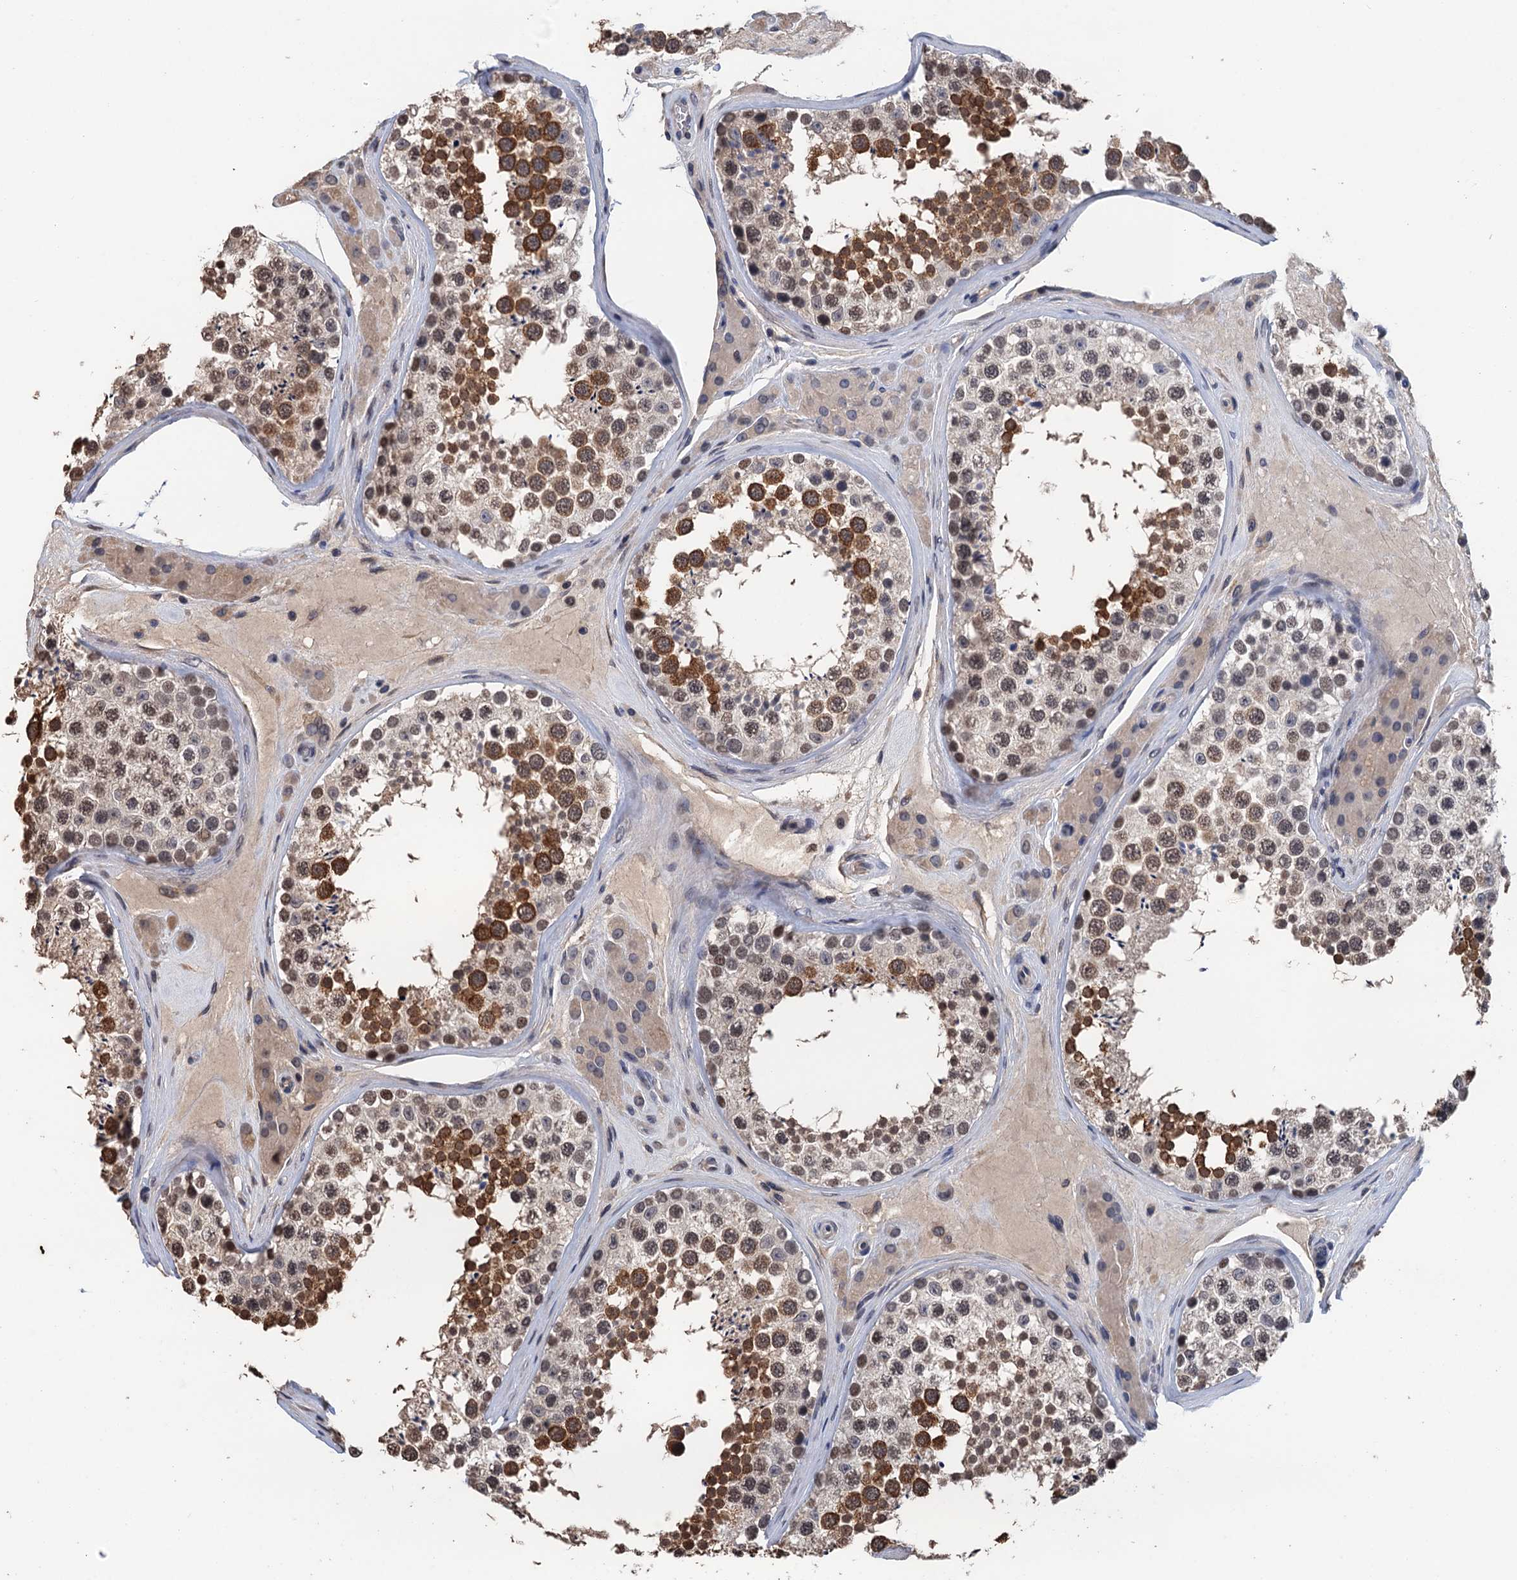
{"staining": {"intensity": "strong", "quantity": "25%-75%", "location": "cytoplasmic/membranous,nuclear"}, "tissue": "testis", "cell_type": "Cells in seminiferous ducts", "image_type": "normal", "snomed": [{"axis": "morphology", "description": "Normal tissue, NOS"}, {"axis": "topography", "description": "Testis"}], "caption": "Immunohistochemistry (IHC) of unremarkable testis reveals high levels of strong cytoplasmic/membranous,nuclear expression in approximately 25%-75% of cells in seminiferous ducts.", "gene": "ART5", "patient": {"sex": "male", "age": 46}}